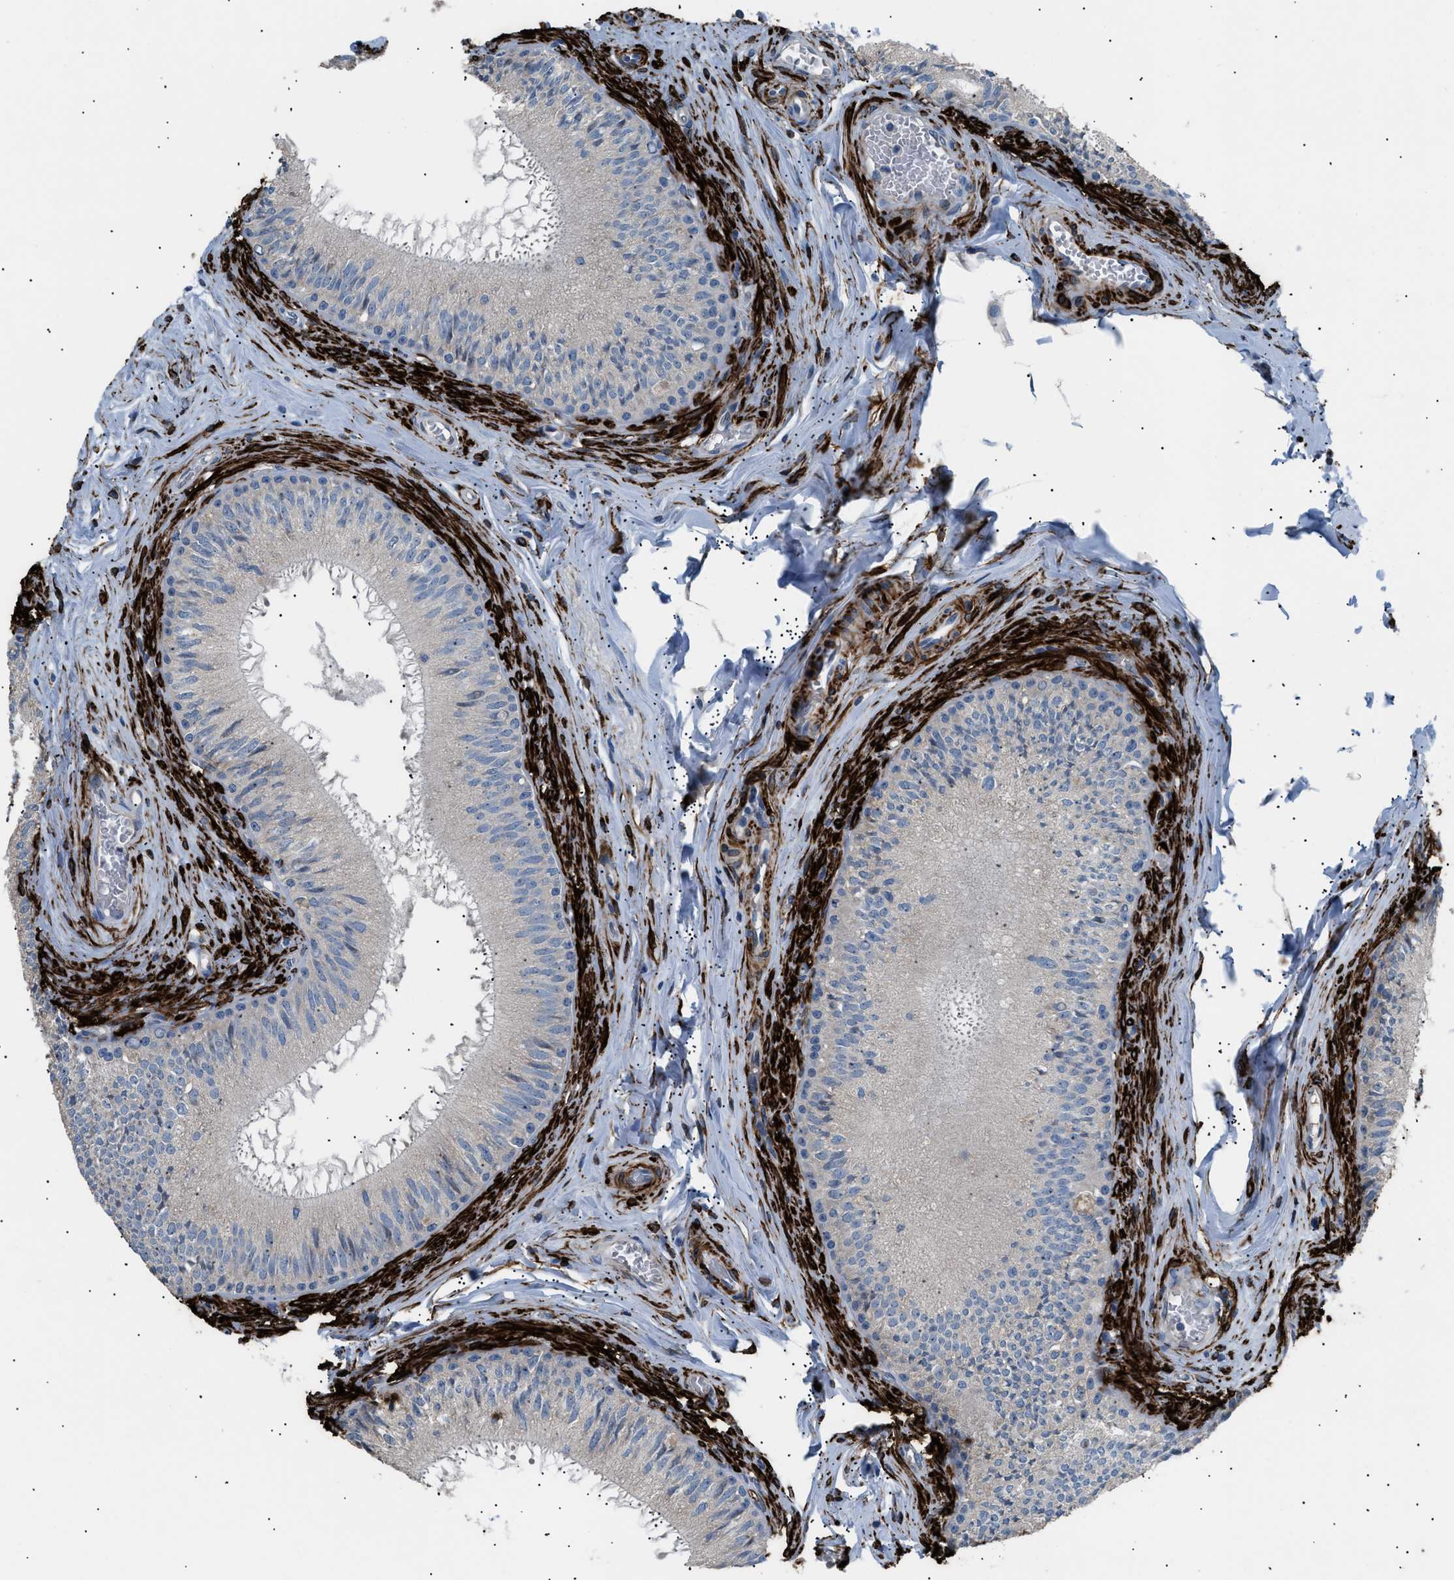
{"staining": {"intensity": "negative", "quantity": "none", "location": "none"}, "tissue": "epididymis", "cell_type": "Glandular cells", "image_type": "normal", "snomed": [{"axis": "morphology", "description": "Normal tissue, NOS"}, {"axis": "topography", "description": "Testis"}, {"axis": "topography", "description": "Epididymis"}], "caption": "The micrograph demonstrates no significant expression in glandular cells of epididymis. (DAB immunohistochemistry, high magnification).", "gene": "ICA1", "patient": {"sex": "male", "age": 36}}